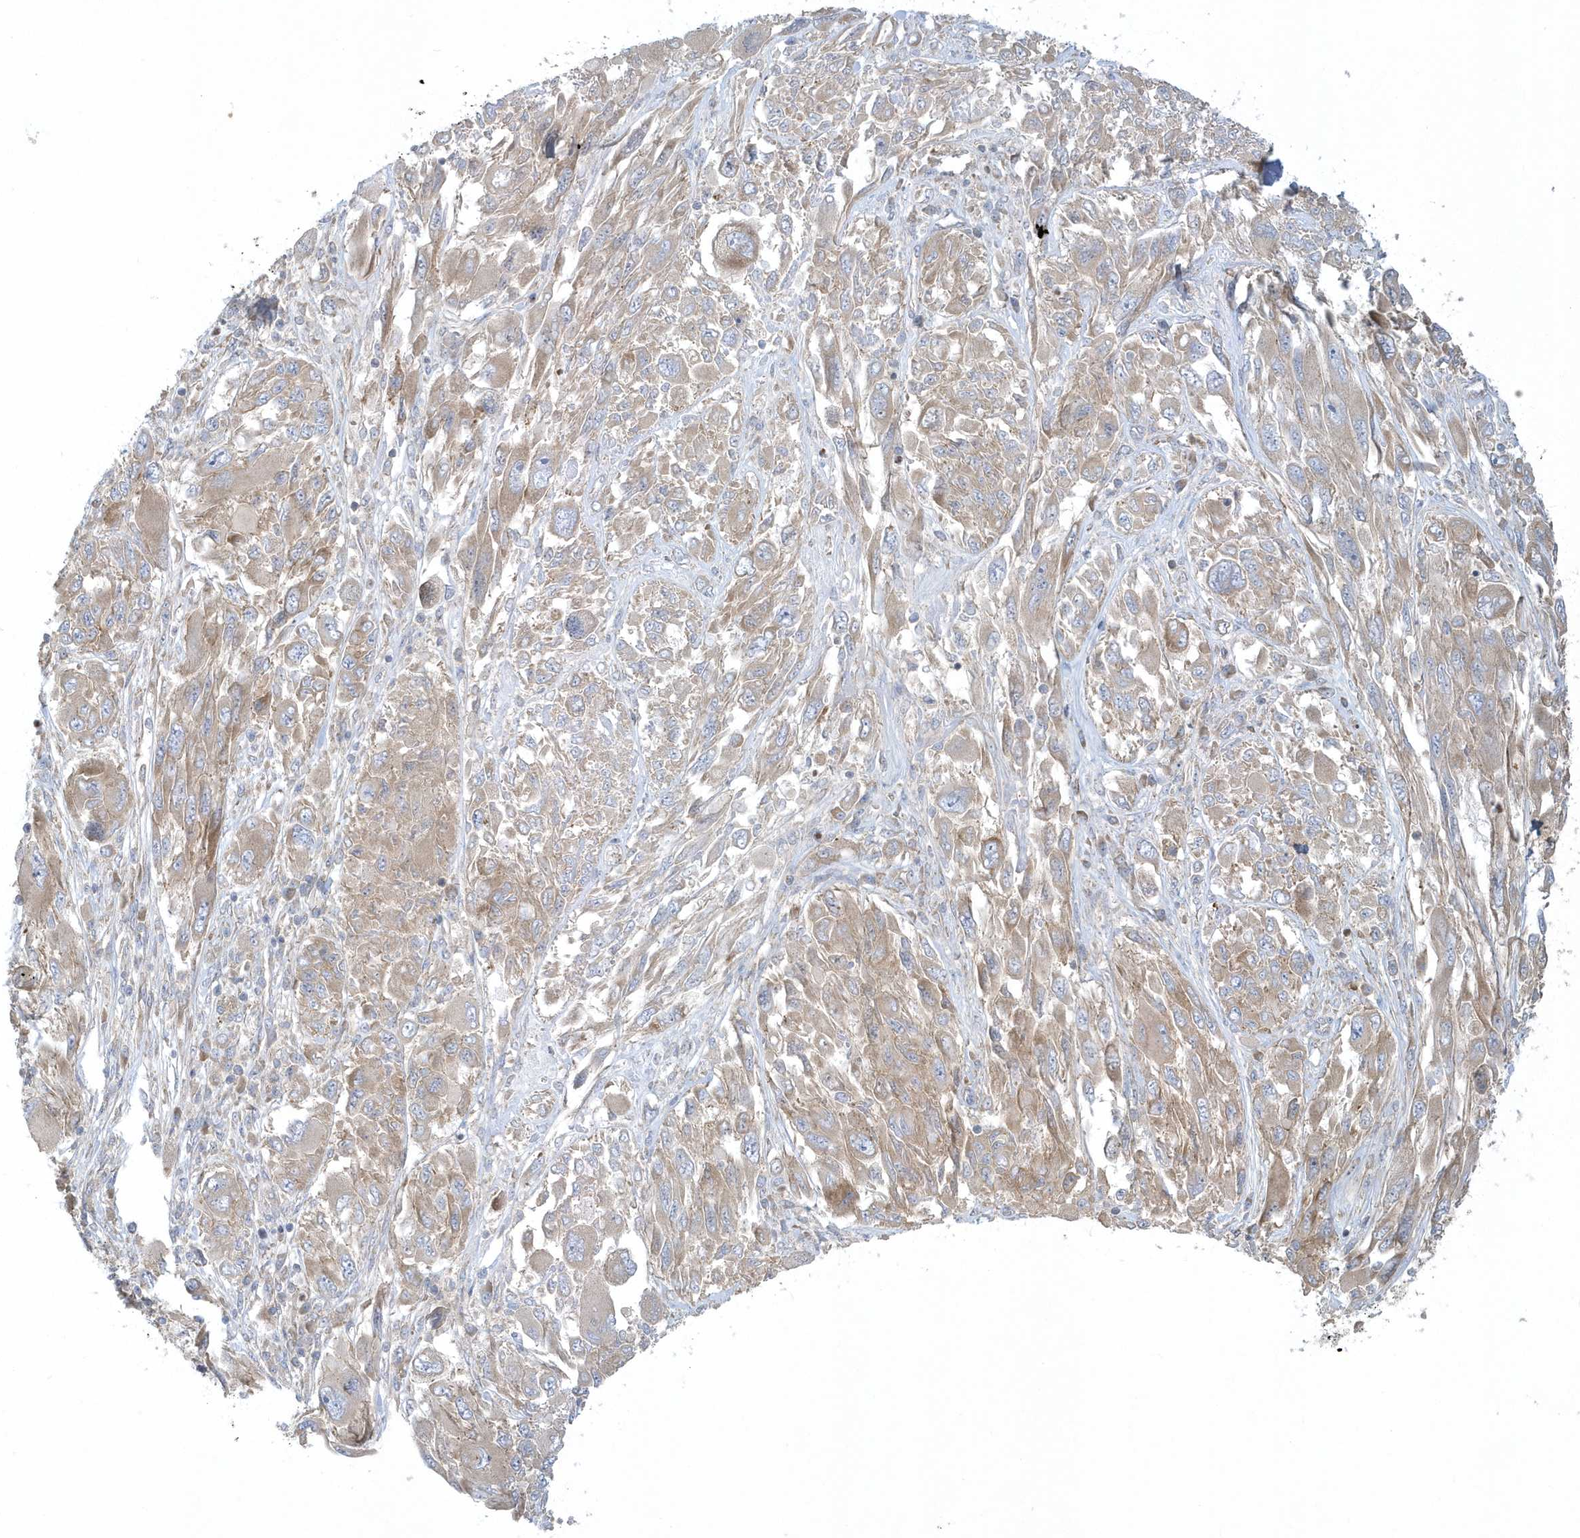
{"staining": {"intensity": "weak", "quantity": "25%-75%", "location": "cytoplasmic/membranous"}, "tissue": "melanoma", "cell_type": "Tumor cells", "image_type": "cancer", "snomed": [{"axis": "morphology", "description": "Malignant melanoma, NOS"}, {"axis": "topography", "description": "Skin"}], "caption": "Melanoma was stained to show a protein in brown. There is low levels of weak cytoplasmic/membranous expression in about 25%-75% of tumor cells. The protein is shown in brown color, while the nuclei are stained blue.", "gene": "CNOT10", "patient": {"sex": "female", "age": 91}}